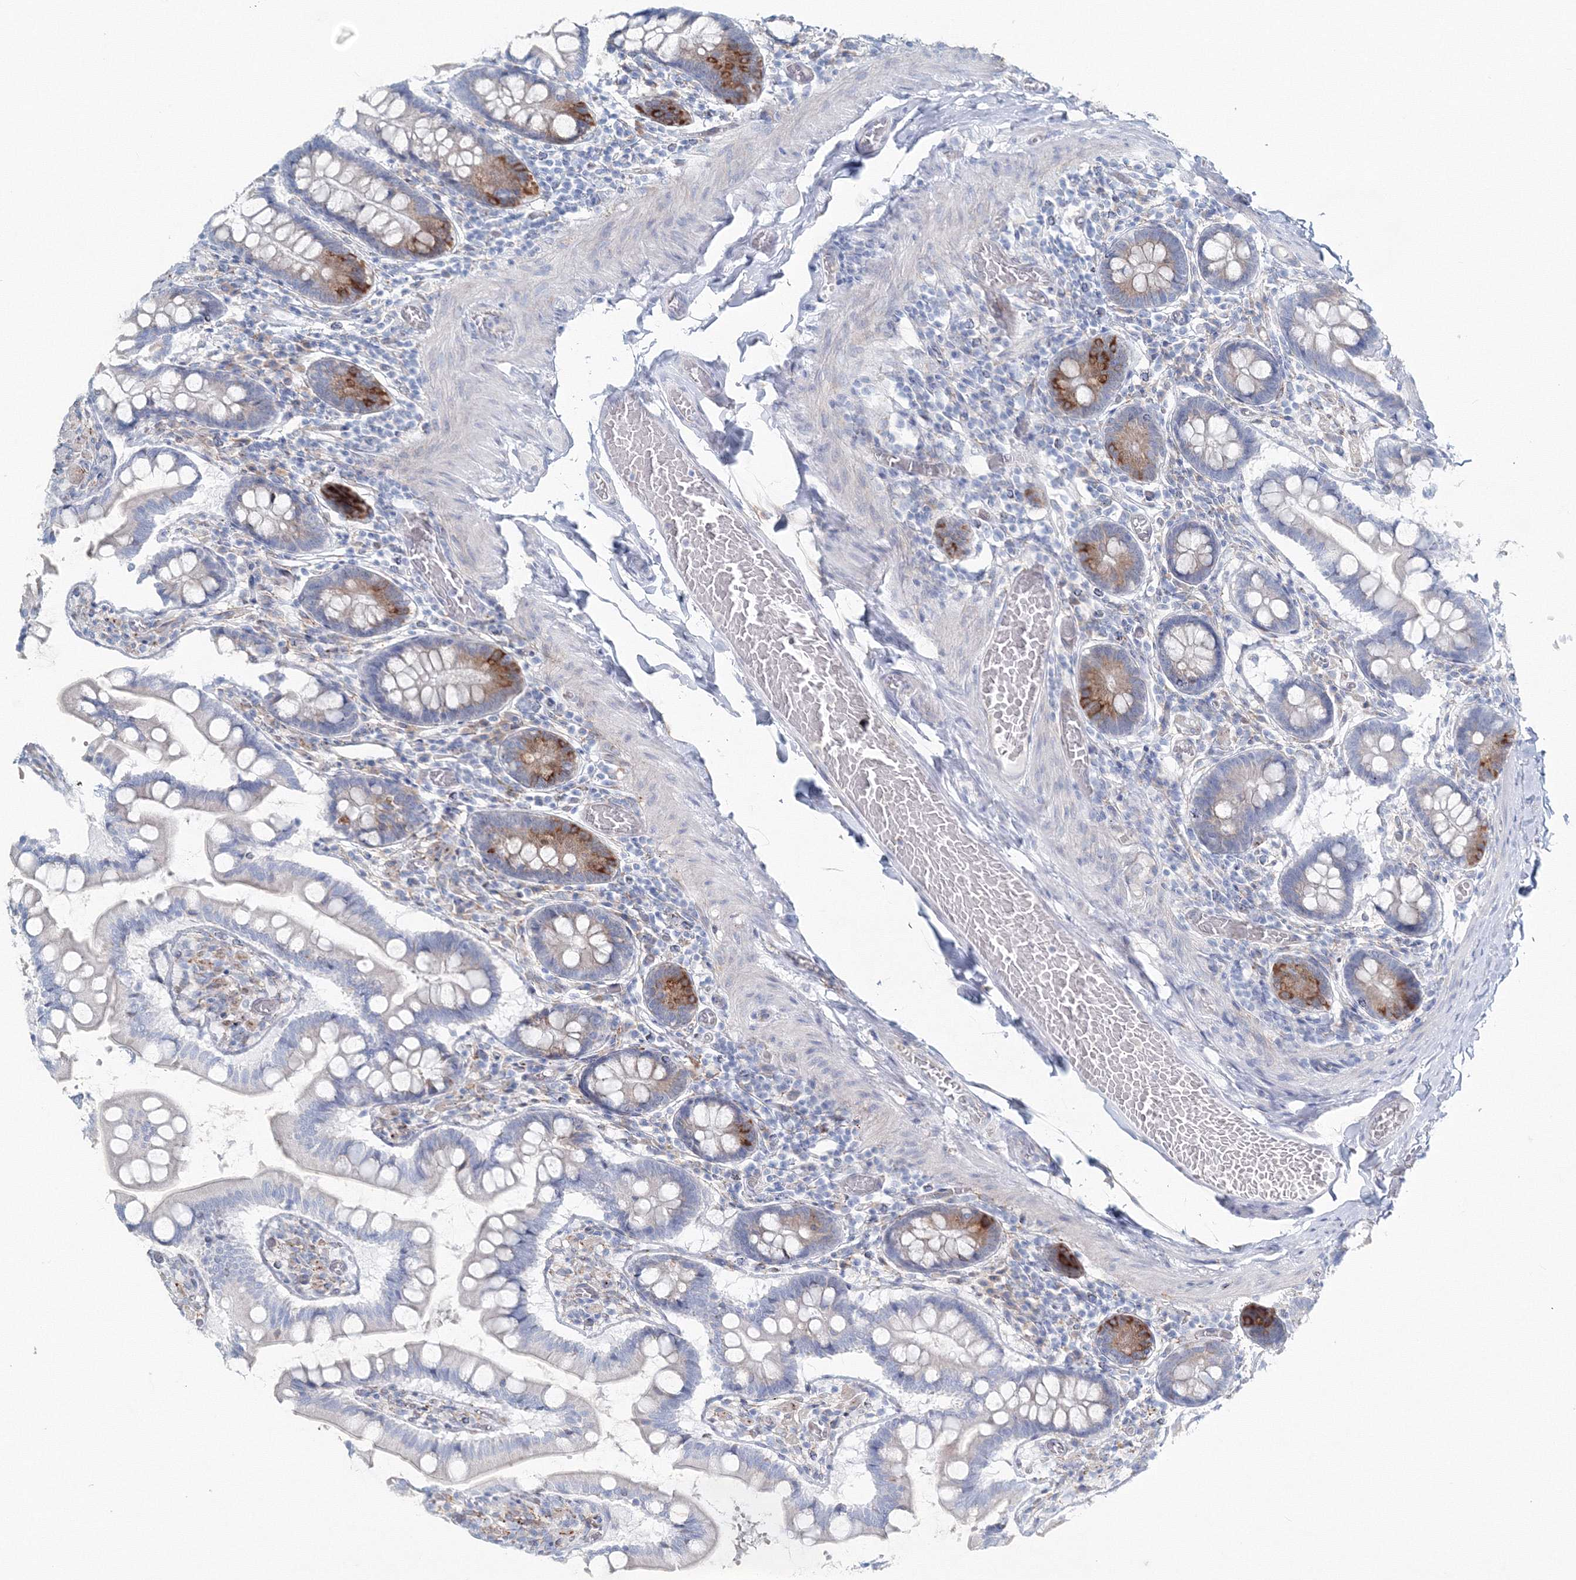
{"staining": {"intensity": "moderate", "quantity": "<25%", "location": "cytoplasmic/membranous"}, "tissue": "small intestine", "cell_type": "Glandular cells", "image_type": "normal", "snomed": [{"axis": "morphology", "description": "Normal tissue, NOS"}, {"axis": "topography", "description": "Small intestine"}], "caption": "A histopathology image showing moderate cytoplasmic/membranous expression in approximately <25% of glandular cells in benign small intestine, as visualized by brown immunohistochemical staining.", "gene": "ENSG00000285283", "patient": {"sex": "male", "age": 41}}